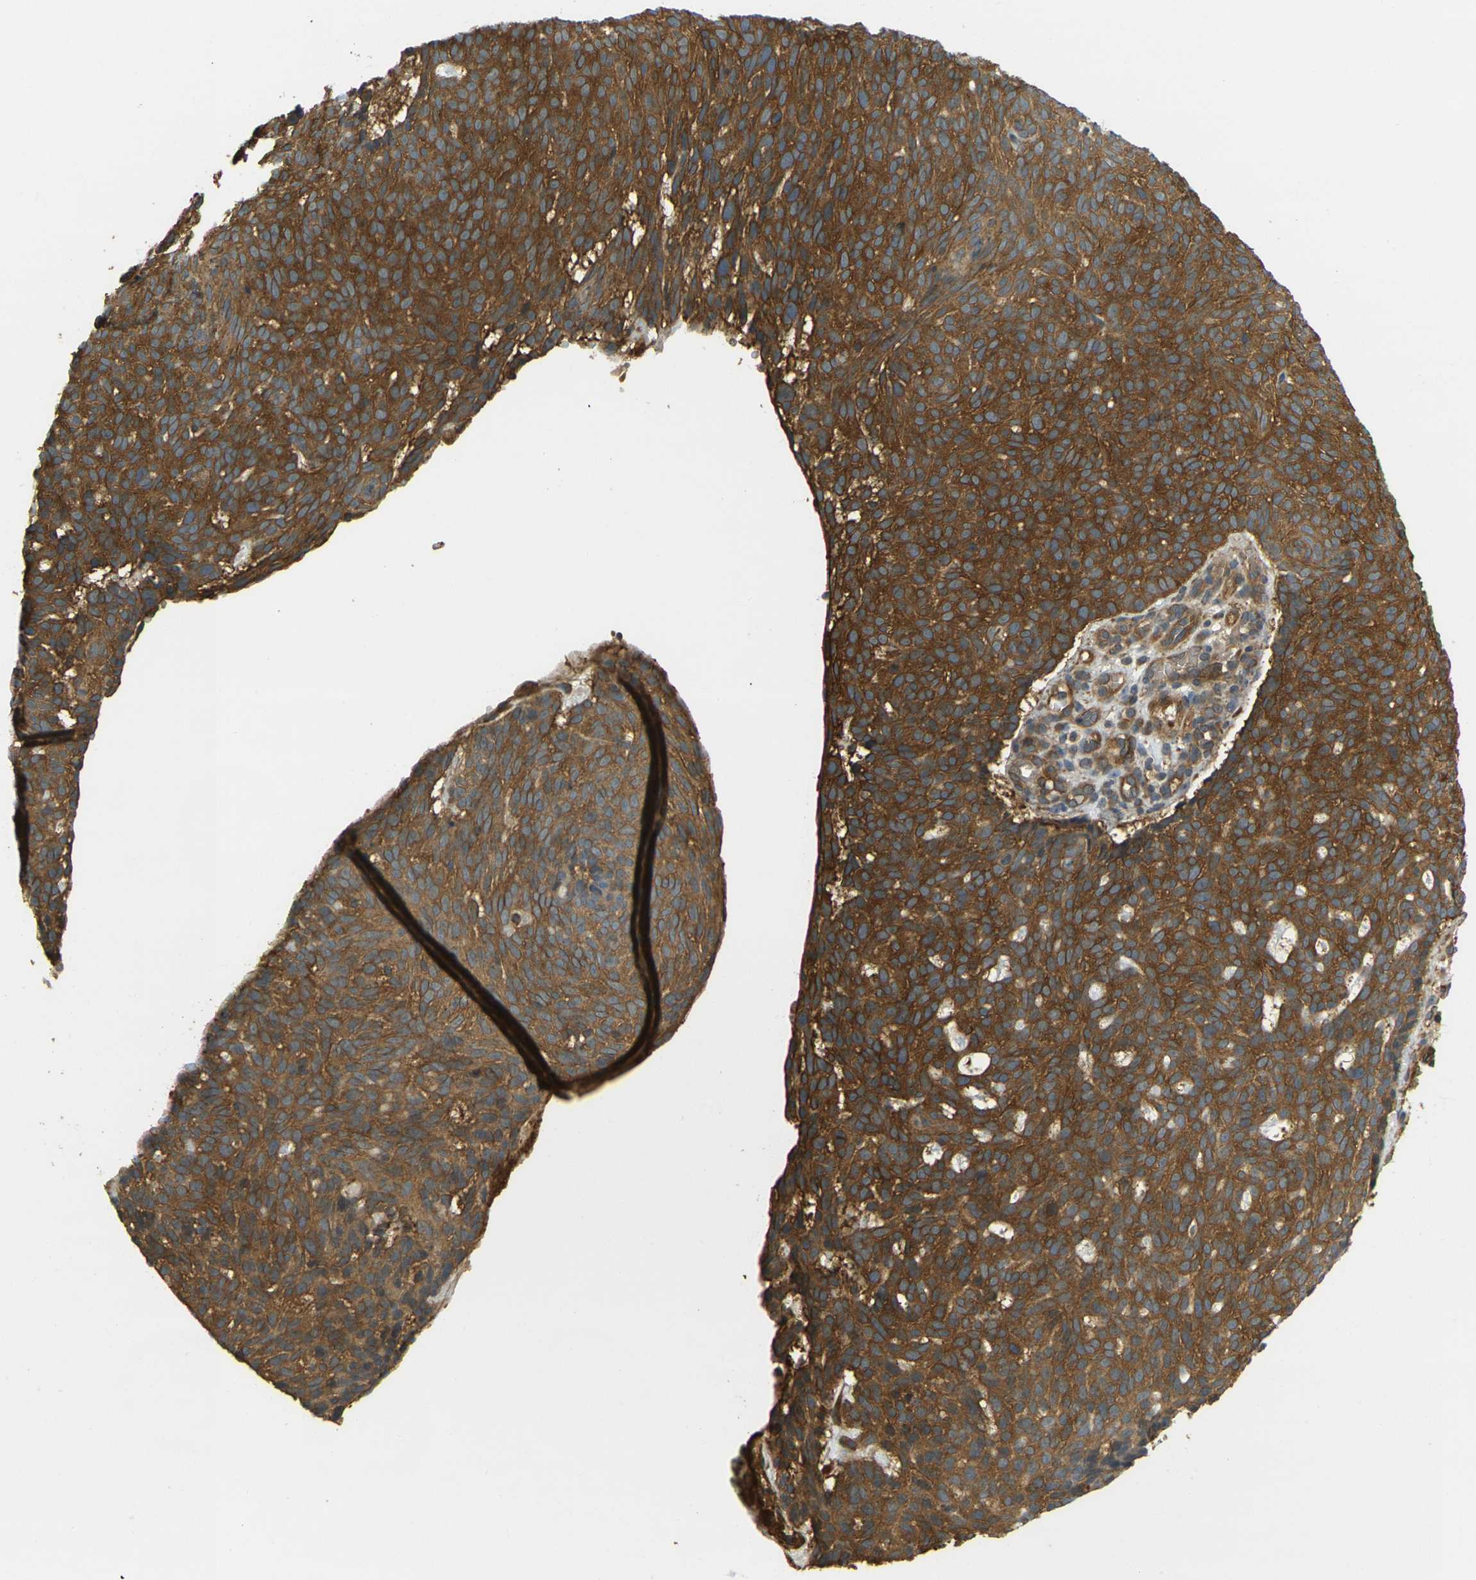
{"staining": {"intensity": "strong", "quantity": ">75%", "location": "cytoplasmic/membranous"}, "tissue": "skin cancer", "cell_type": "Tumor cells", "image_type": "cancer", "snomed": [{"axis": "morphology", "description": "Basal cell carcinoma"}, {"axis": "topography", "description": "Skin"}], "caption": "Immunohistochemical staining of human skin basal cell carcinoma exhibits strong cytoplasmic/membranous protein expression in about >75% of tumor cells. The protein of interest is shown in brown color, while the nuclei are stained blue.", "gene": "ERGIC1", "patient": {"sex": "male", "age": 61}}